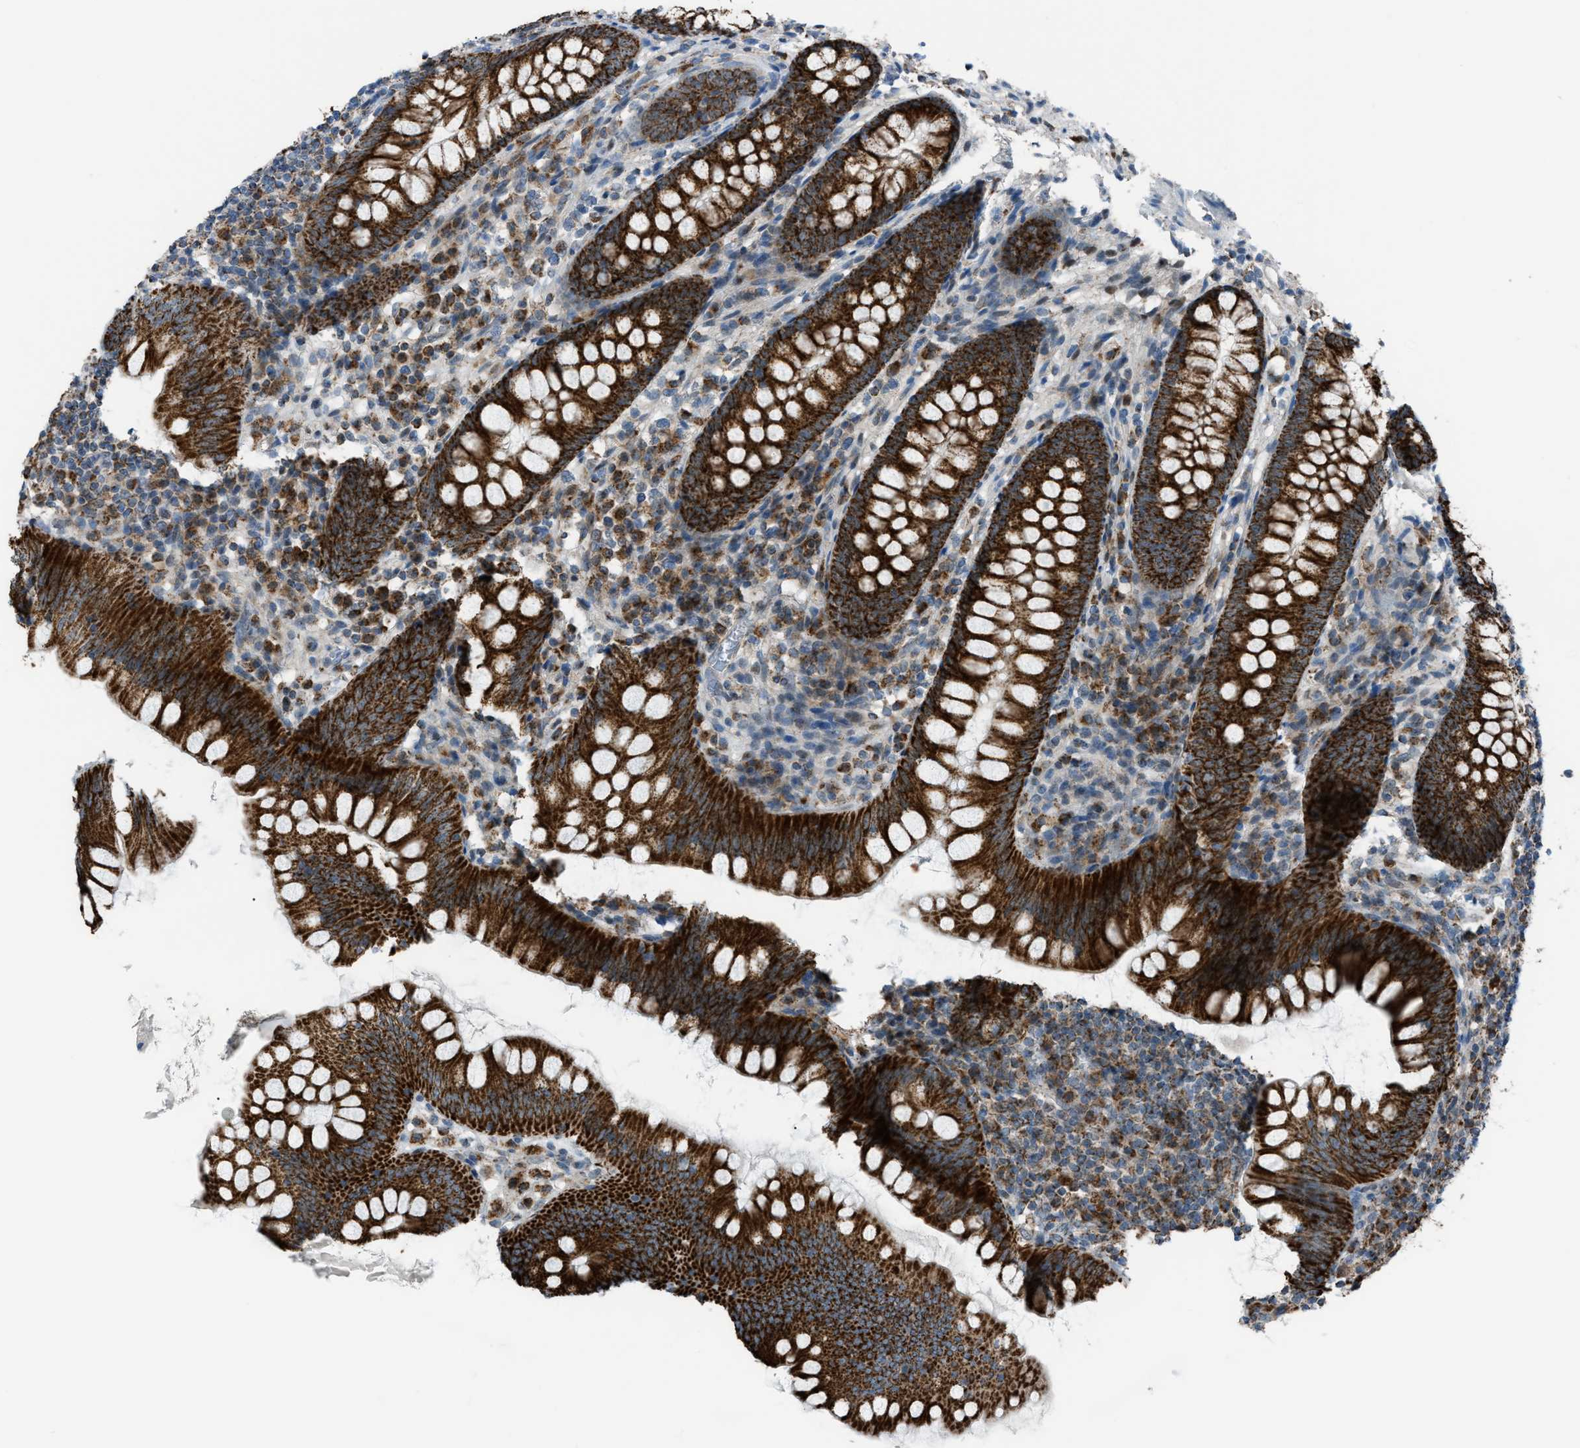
{"staining": {"intensity": "strong", "quantity": ">75%", "location": "cytoplasmic/membranous"}, "tissue": "appendix", "cell_type": "Glandular cells", "image_type": "normal", "snomed": [{"axis": "morphology", "description": "Normal tissue, NOS"}, {"axis": "topography", "description": "Appendix"}], "caption": "Protein analysis of normal appendix displays strong cytoplasmic/membranous positivity in about >75% of glandular cells.", "gene": "SRM", "patient": {"sex": "female", "age": 77}}